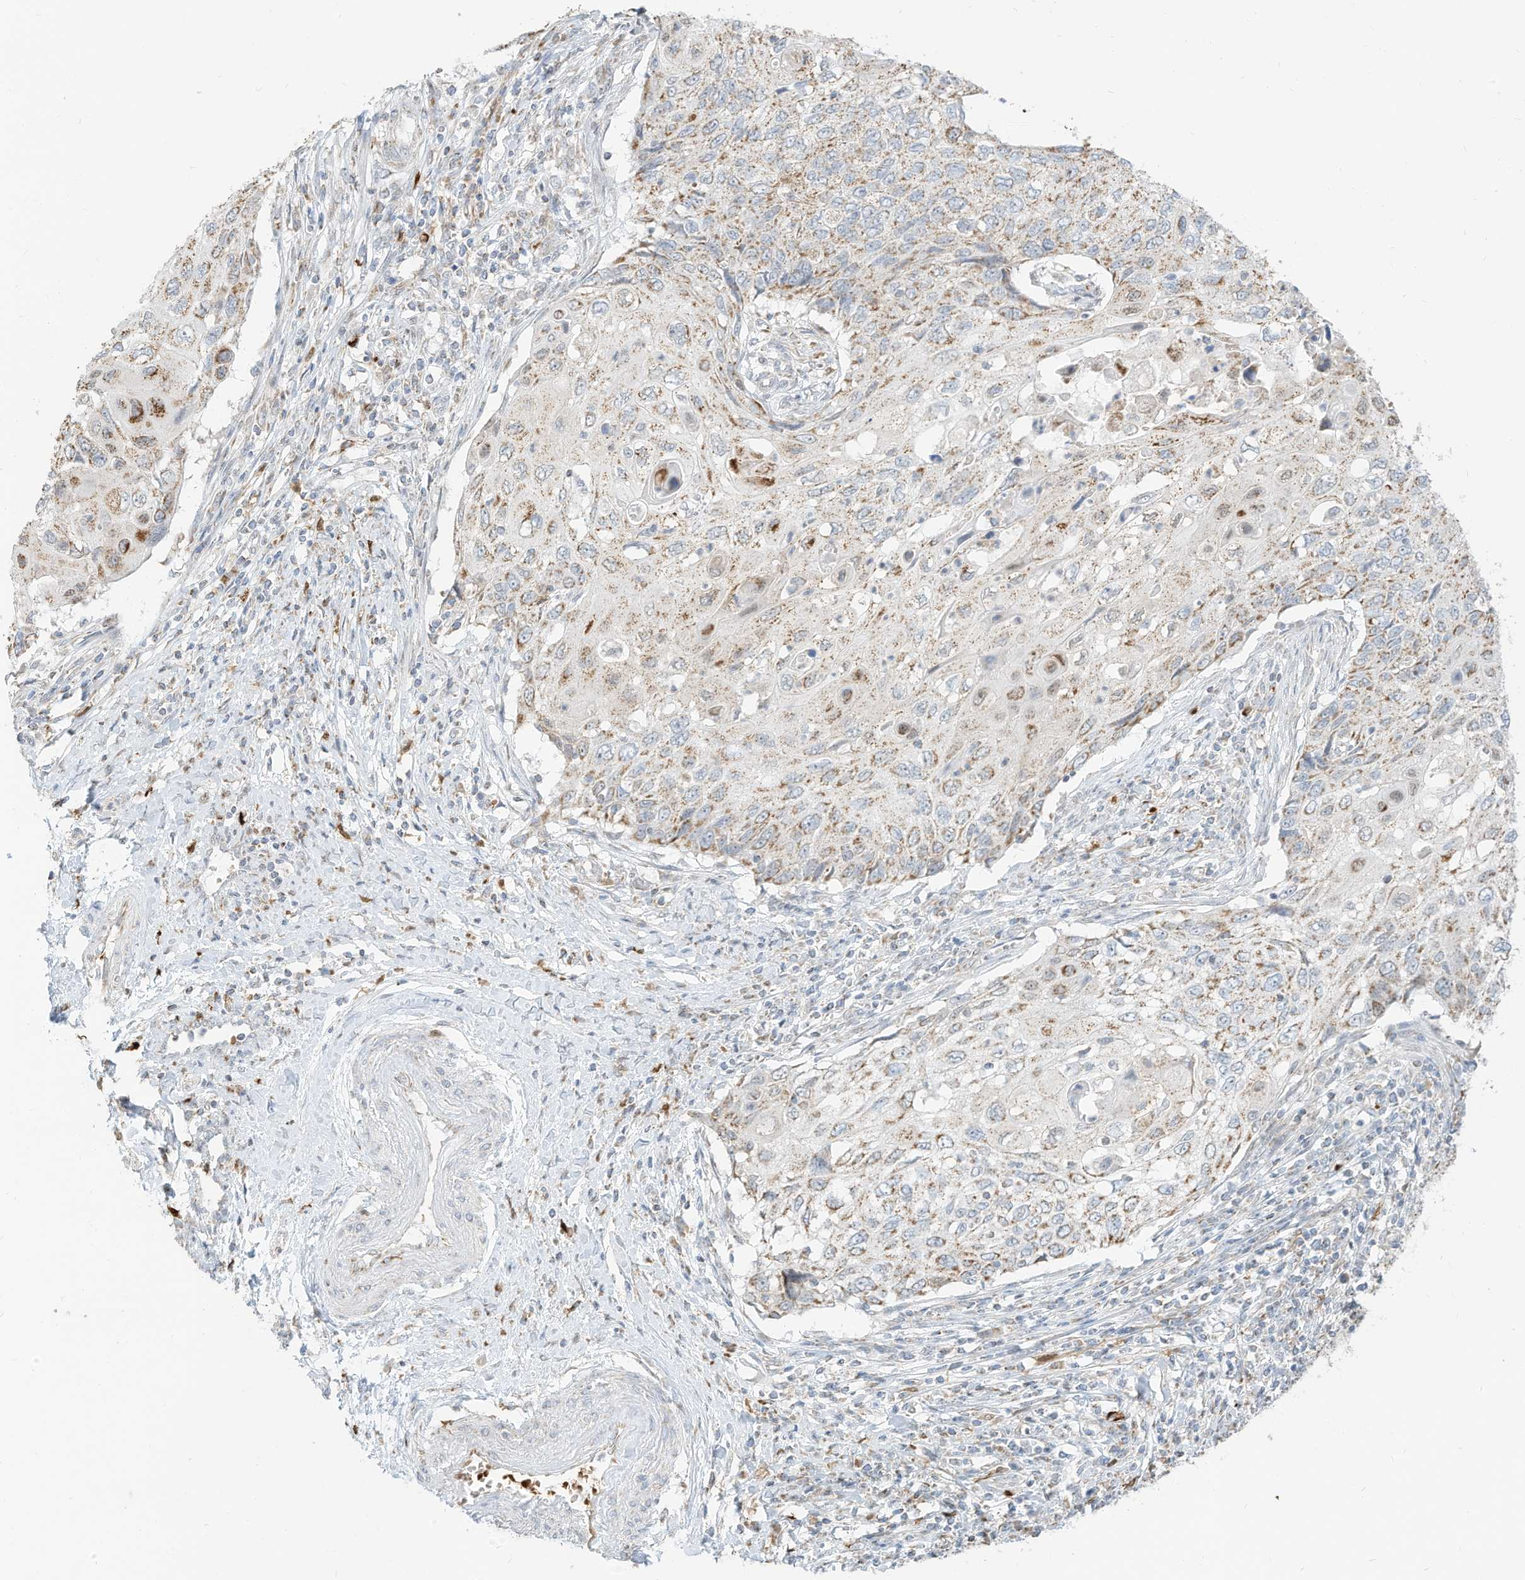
{"staining": {"intensity": "moderate", "quantity": ">75%", "location": "cytoplasmic/membranous"}, "tissue": "cervical cancer", "cell_type": "Tumor cells", "image_type": "cancer", "snomed": [{"axis": "morphology", "description": "Squamous cell carcinoma, NOS"}, {"axis": "topography", "description": "Cervix"}], "caption": "Immunohistochemical staining of cervical squamous cell carcinoma displays medium levels of moderate cytoplasmic/membranous protein expression in approximately >75% of tumor cells.", "gene": "MTUS2", "patient": {"sex": "female", "age": 70}}